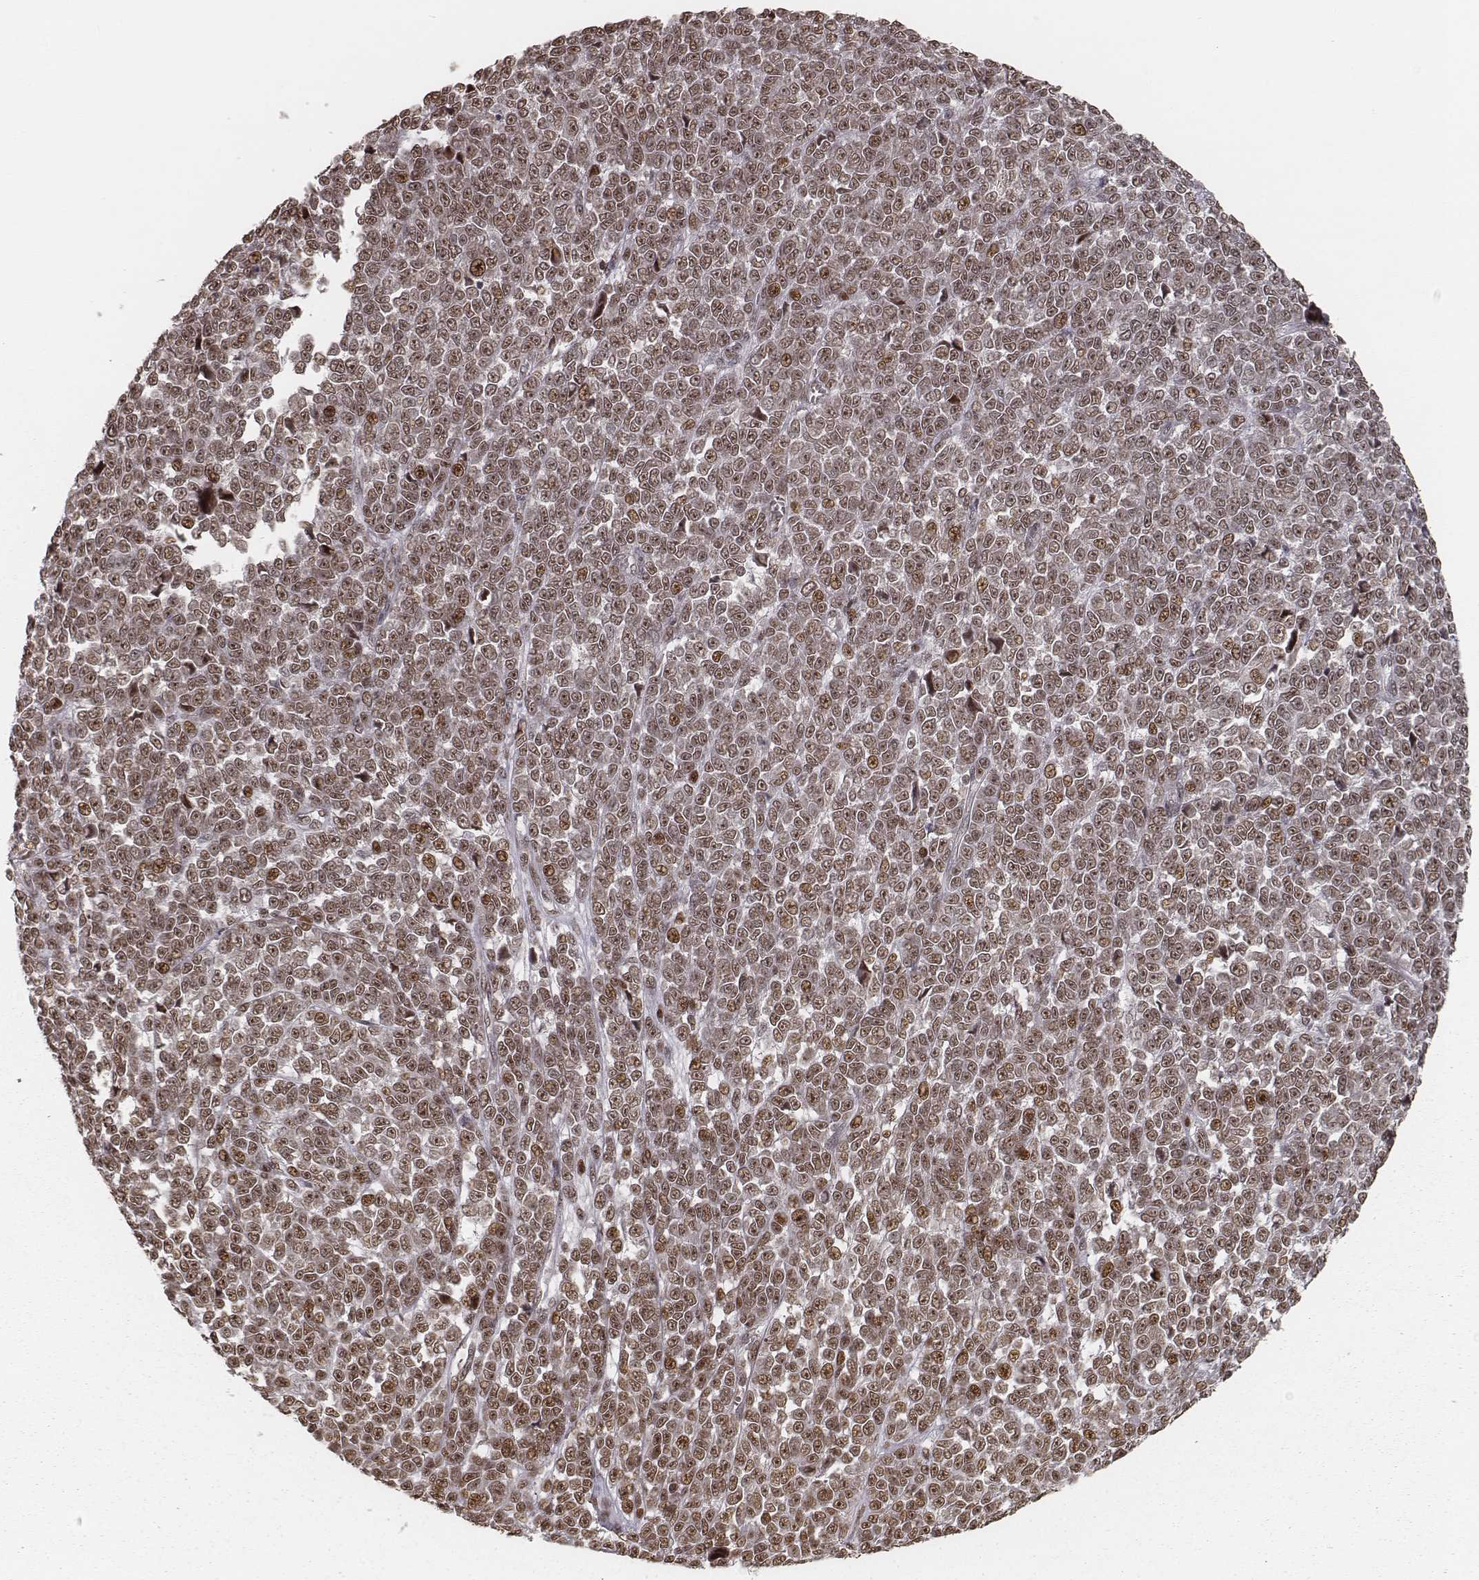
{"staining": {"intensity": "moderate", "quantity": ">75%", "location": "nuclear"}, "tissue": "melanoma", "cell_type": "Tumor cells", "image_type": "cancer", "snomed": [{"axis": "morphology", "description": "Malignant melanoma, NOS"}, {"axis": "topography", "description": "Skin"}], "caption": "Immunohistochemical staining of human melanoma demonstrates moderate nuclear protein positivity in about >75% of tumor cells.", "gene": "HMGA2", "patient": {"sex": "female", "age": 95}}